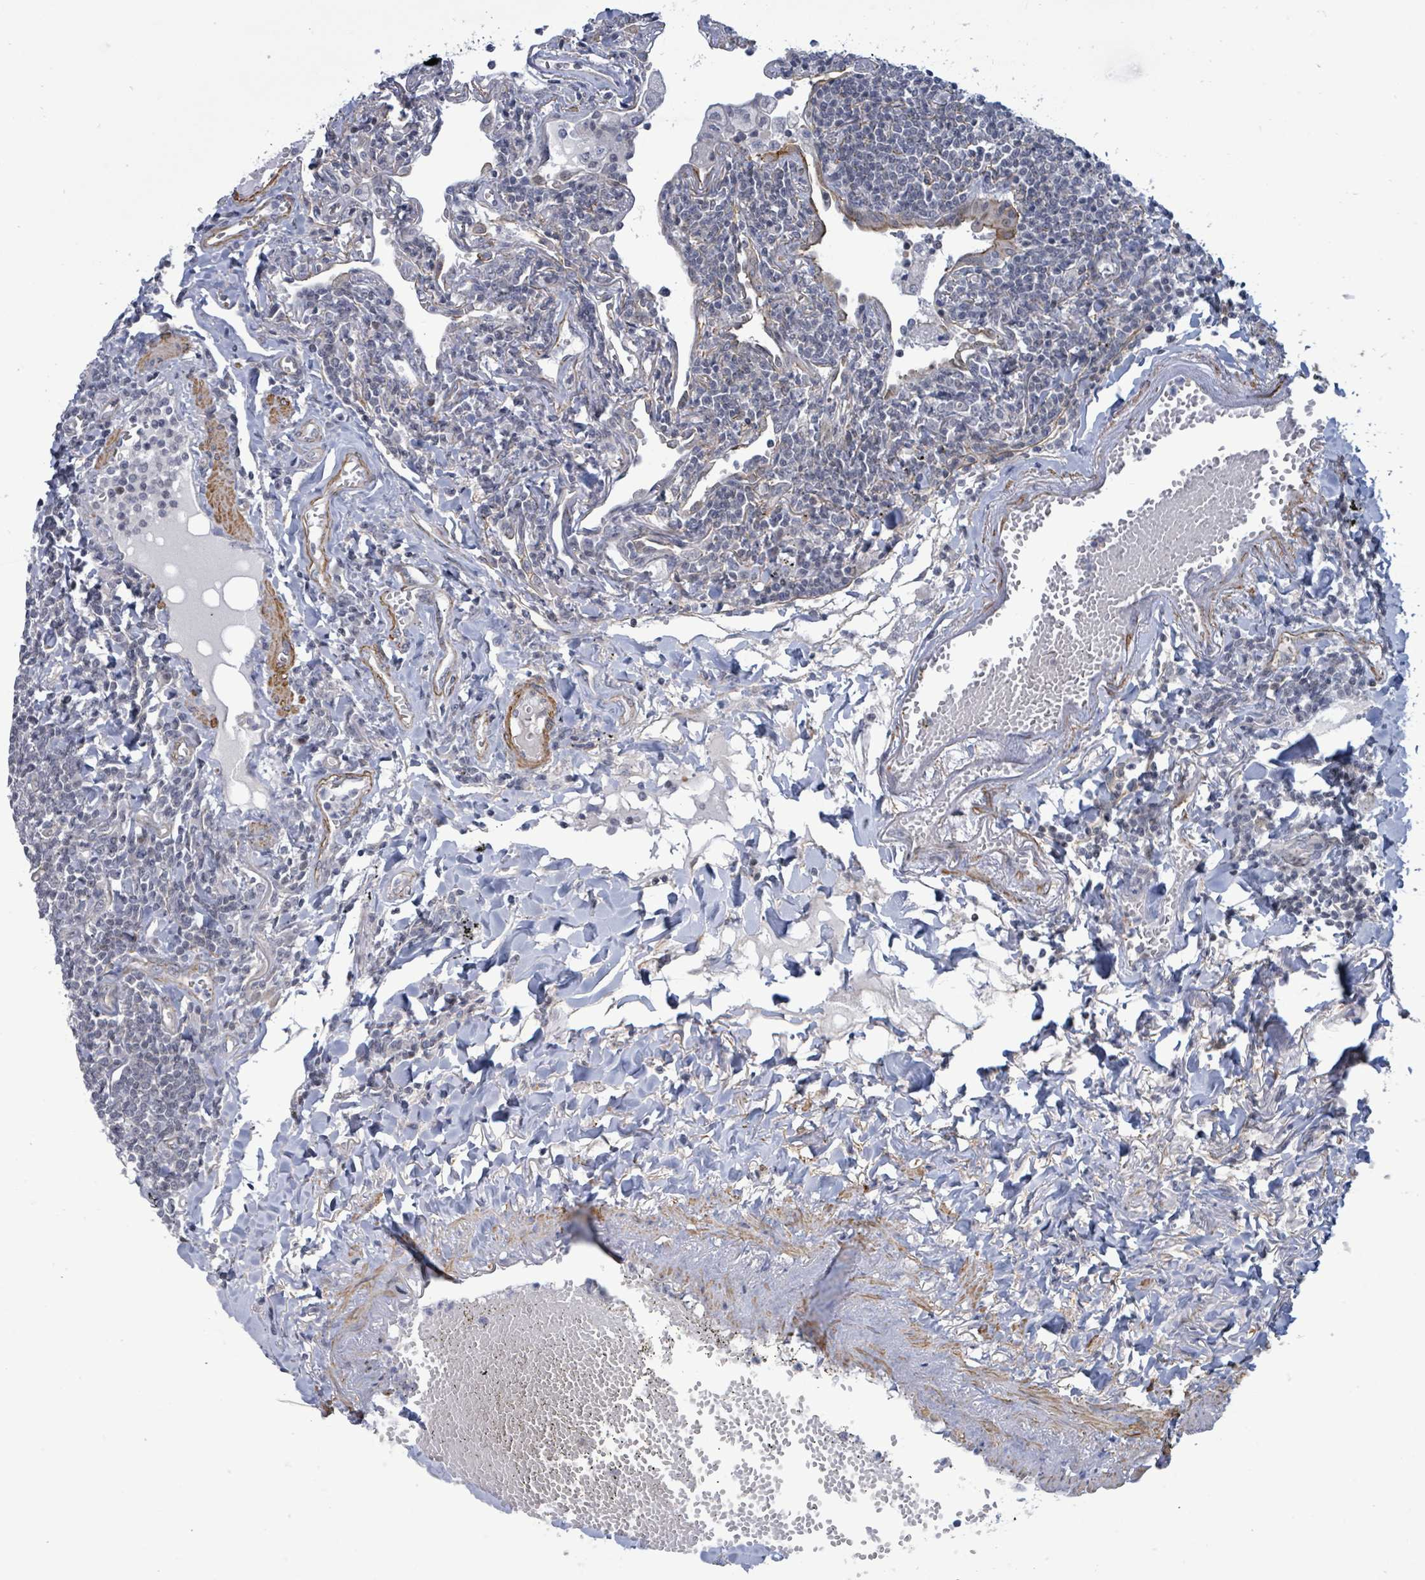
{"staining": {"intensity": "negative", "quantity": "none", "location": "none"}, "tissue": "lymphoma", "cell_type": "Tumor cells", "image_type": "cancer", "snomed": [{"axis": "morphology", "description": "Malignant lymphoma, non-Hodgkin's type, Low grade"}, {"axis": "topography", "description": "Lung"}], "caption": "A photomicrograph of human malignant lymphoma, non-Hodgkin's type (low-grade) is negative for staining in tumor cells.", "gene": "DMRTC1B", "patient": {"sex": "female", "age": 71}}